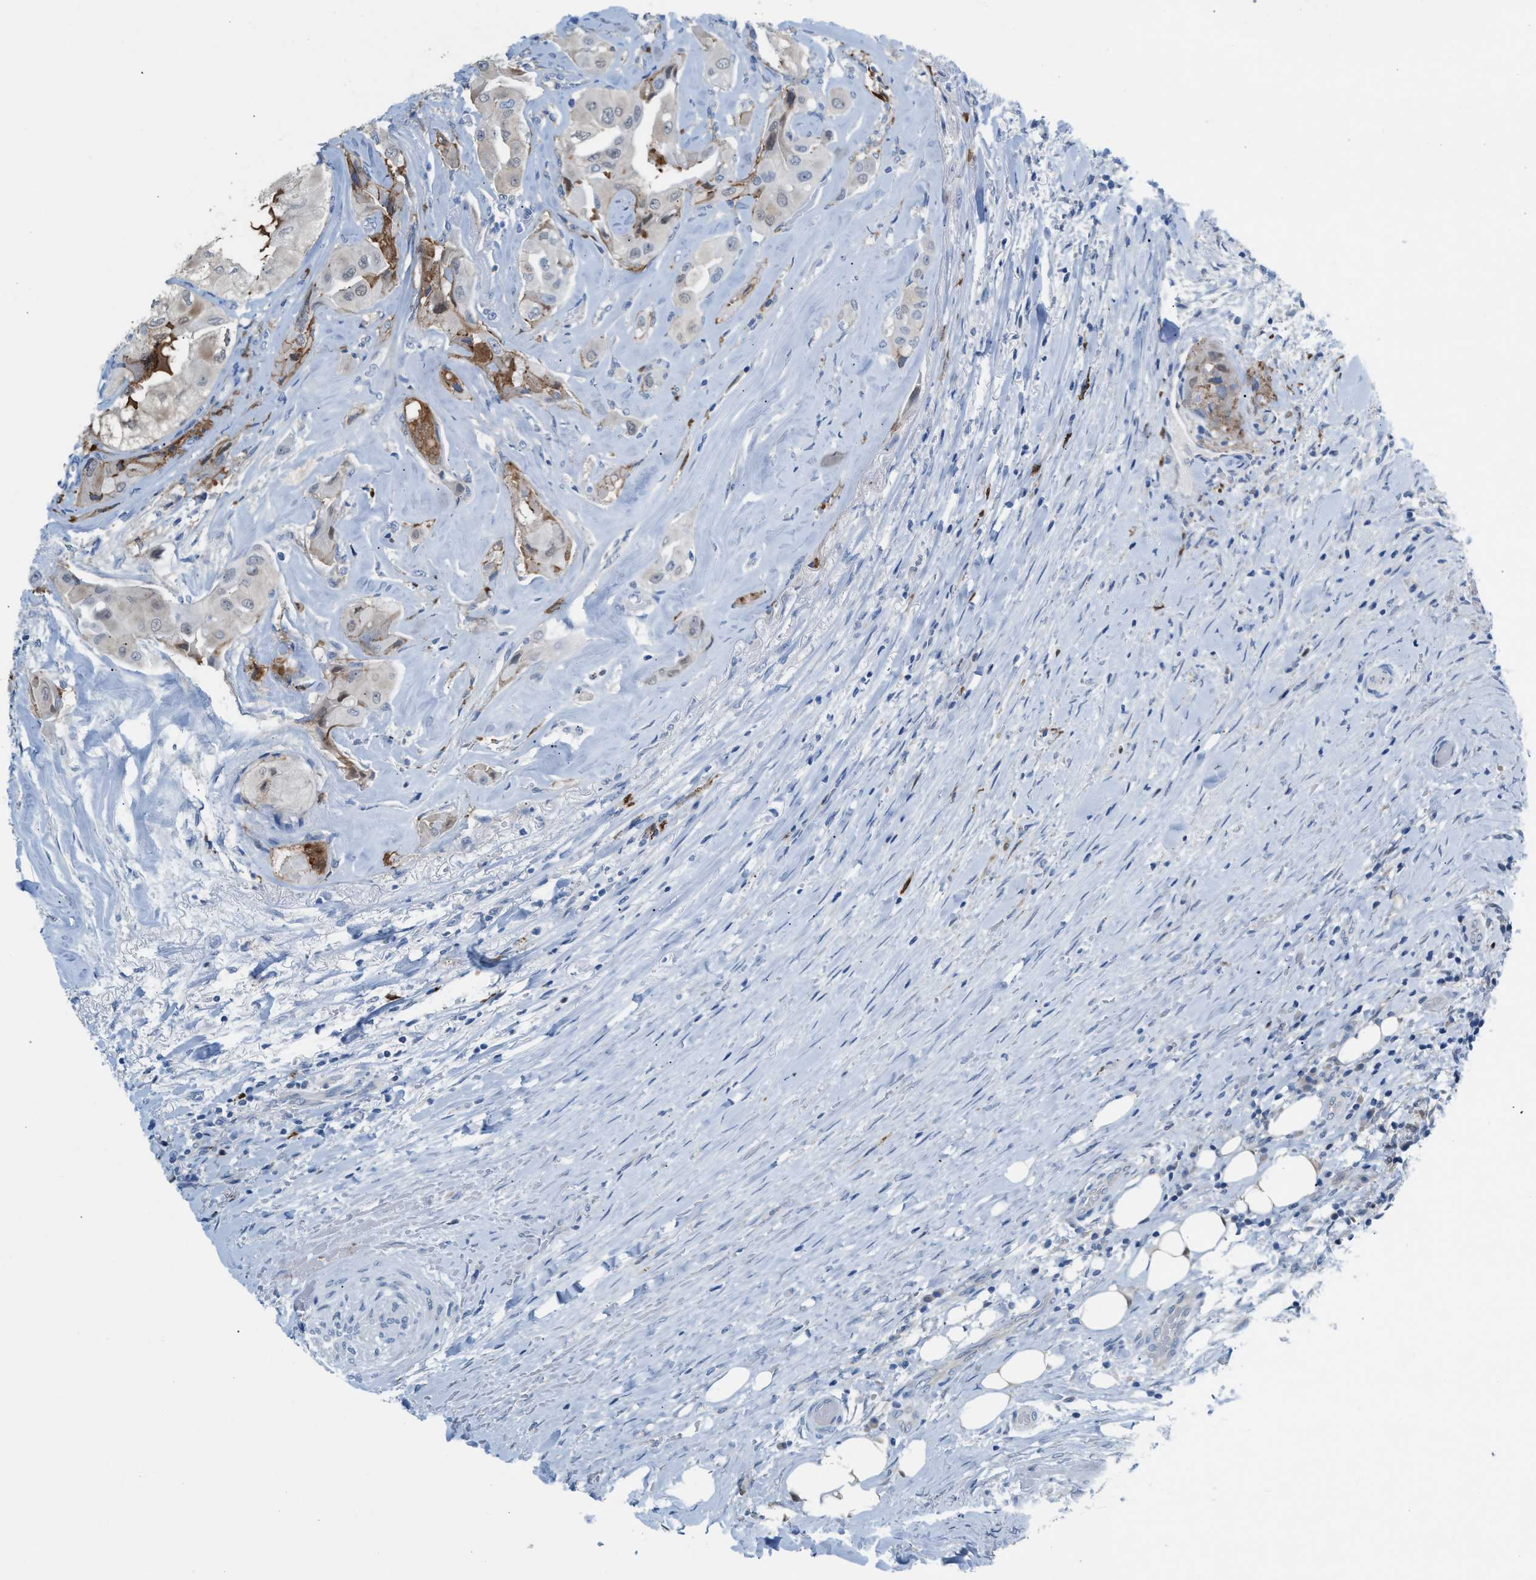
{"staining": {"intensity": "weak", "quantity": "25%-75%", "location": "nuclear"}, "tissue": "thyroid cancer", "cell_type": "Tumor cells", "image_type": "cancer", "snomed": [{"axis": "morphology", "description": "Papillary adenocarcinoma, NOS"}, {"axis": "topography", "description": "Thyroid gland"}], "caption": "Weak nuclear protein staining is seen in approximately 25%-75% of tumor cells in thyroid cancer (papillary adenocarcinoma).", "gene": "PPM1D", "patient": {"sex": "female", "age": 59}}